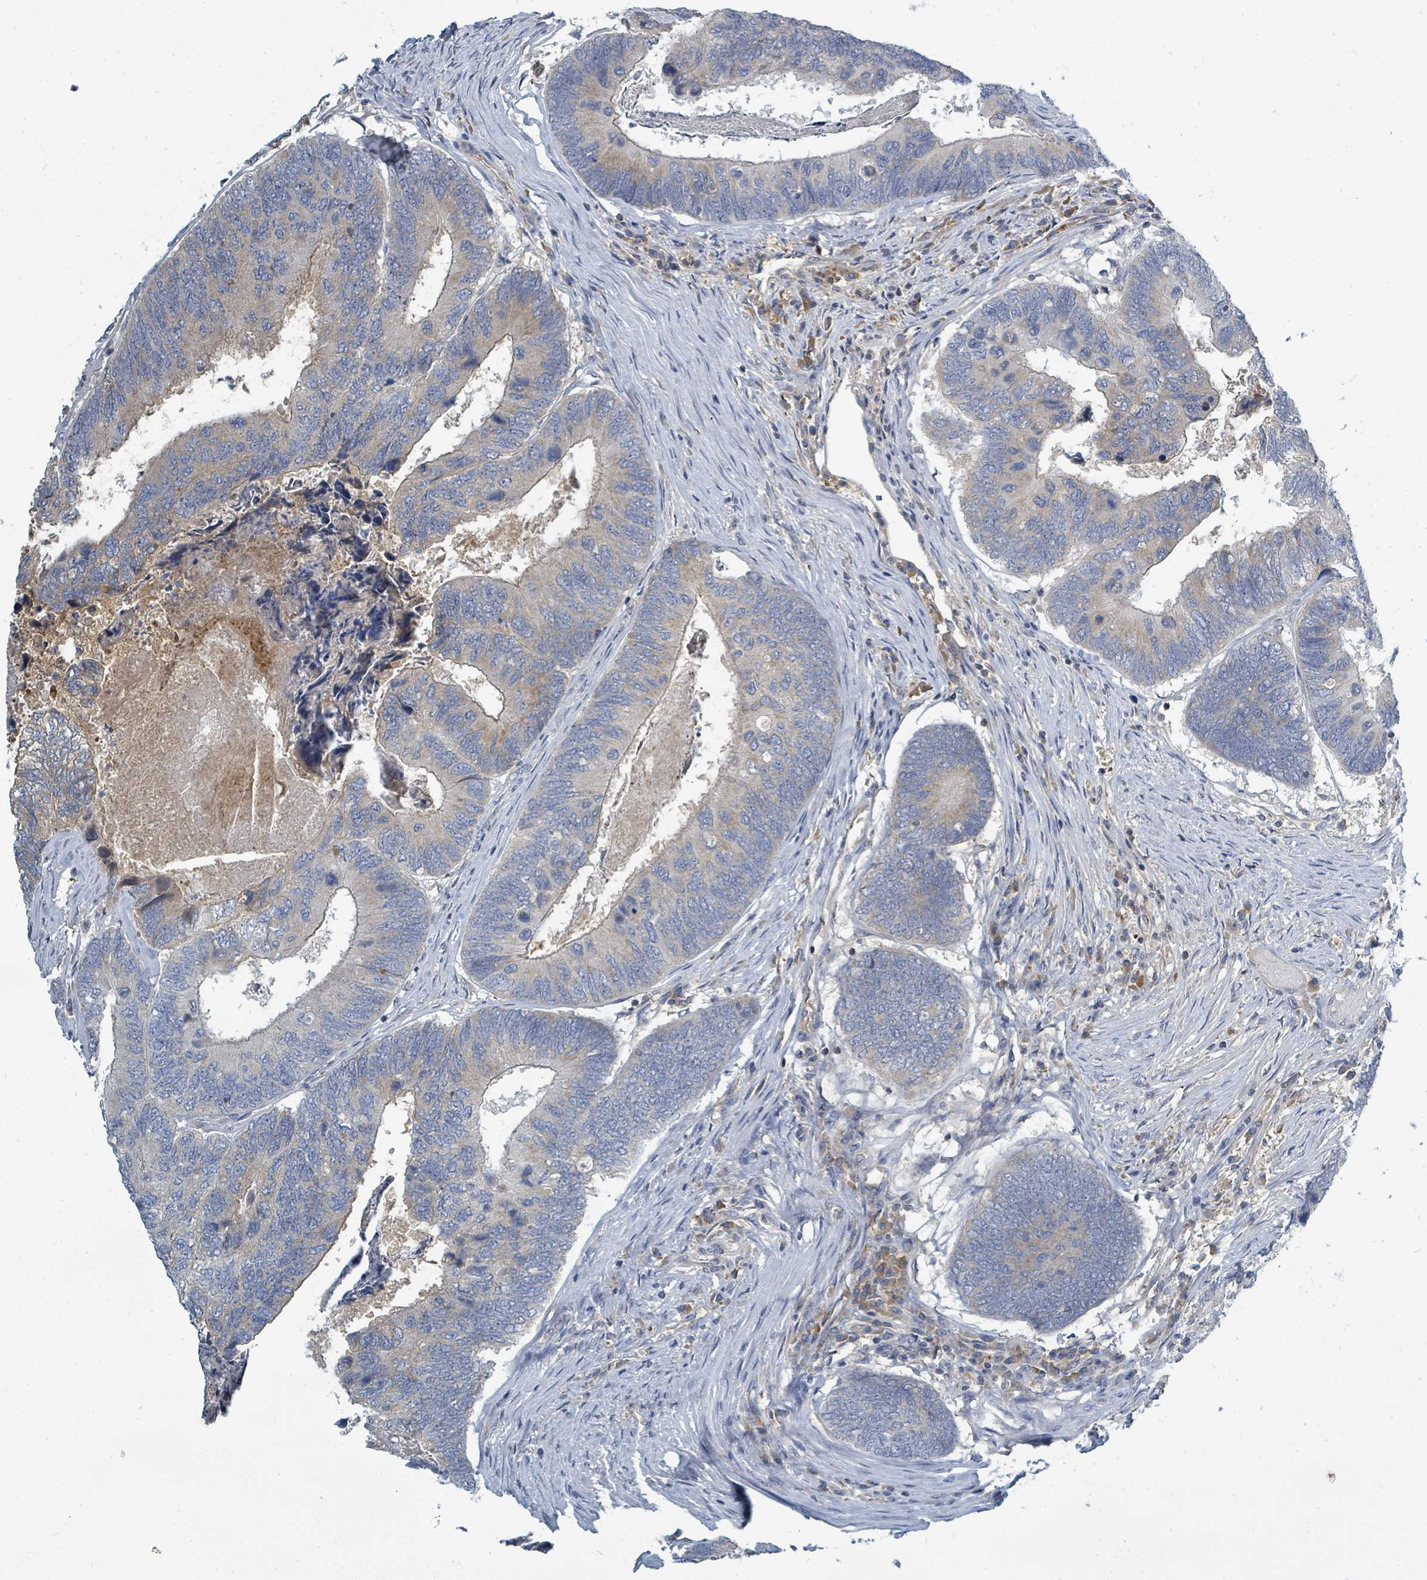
{"staining": {"intensity": "weak", "quantity": "<25%", "location": "cytoplasmic/membranous"}, "tissue": "colorectal cancer", "cell_type": "Tumor cells", "image_type": "cancer", "snomed": [{"axis": "morphology", "description": "Adenocarcinoma, NOS"}, {"axis": "topography", "description": "Colon"}], "caption": "IHC of colorectal adenocarcinoma shows no expression in tumor cells. (DAB IHC visualized using brightfield microscopy, high magnification).", "gene": "SLC25A23", "patient": {"sex": "female", "age": 67}}